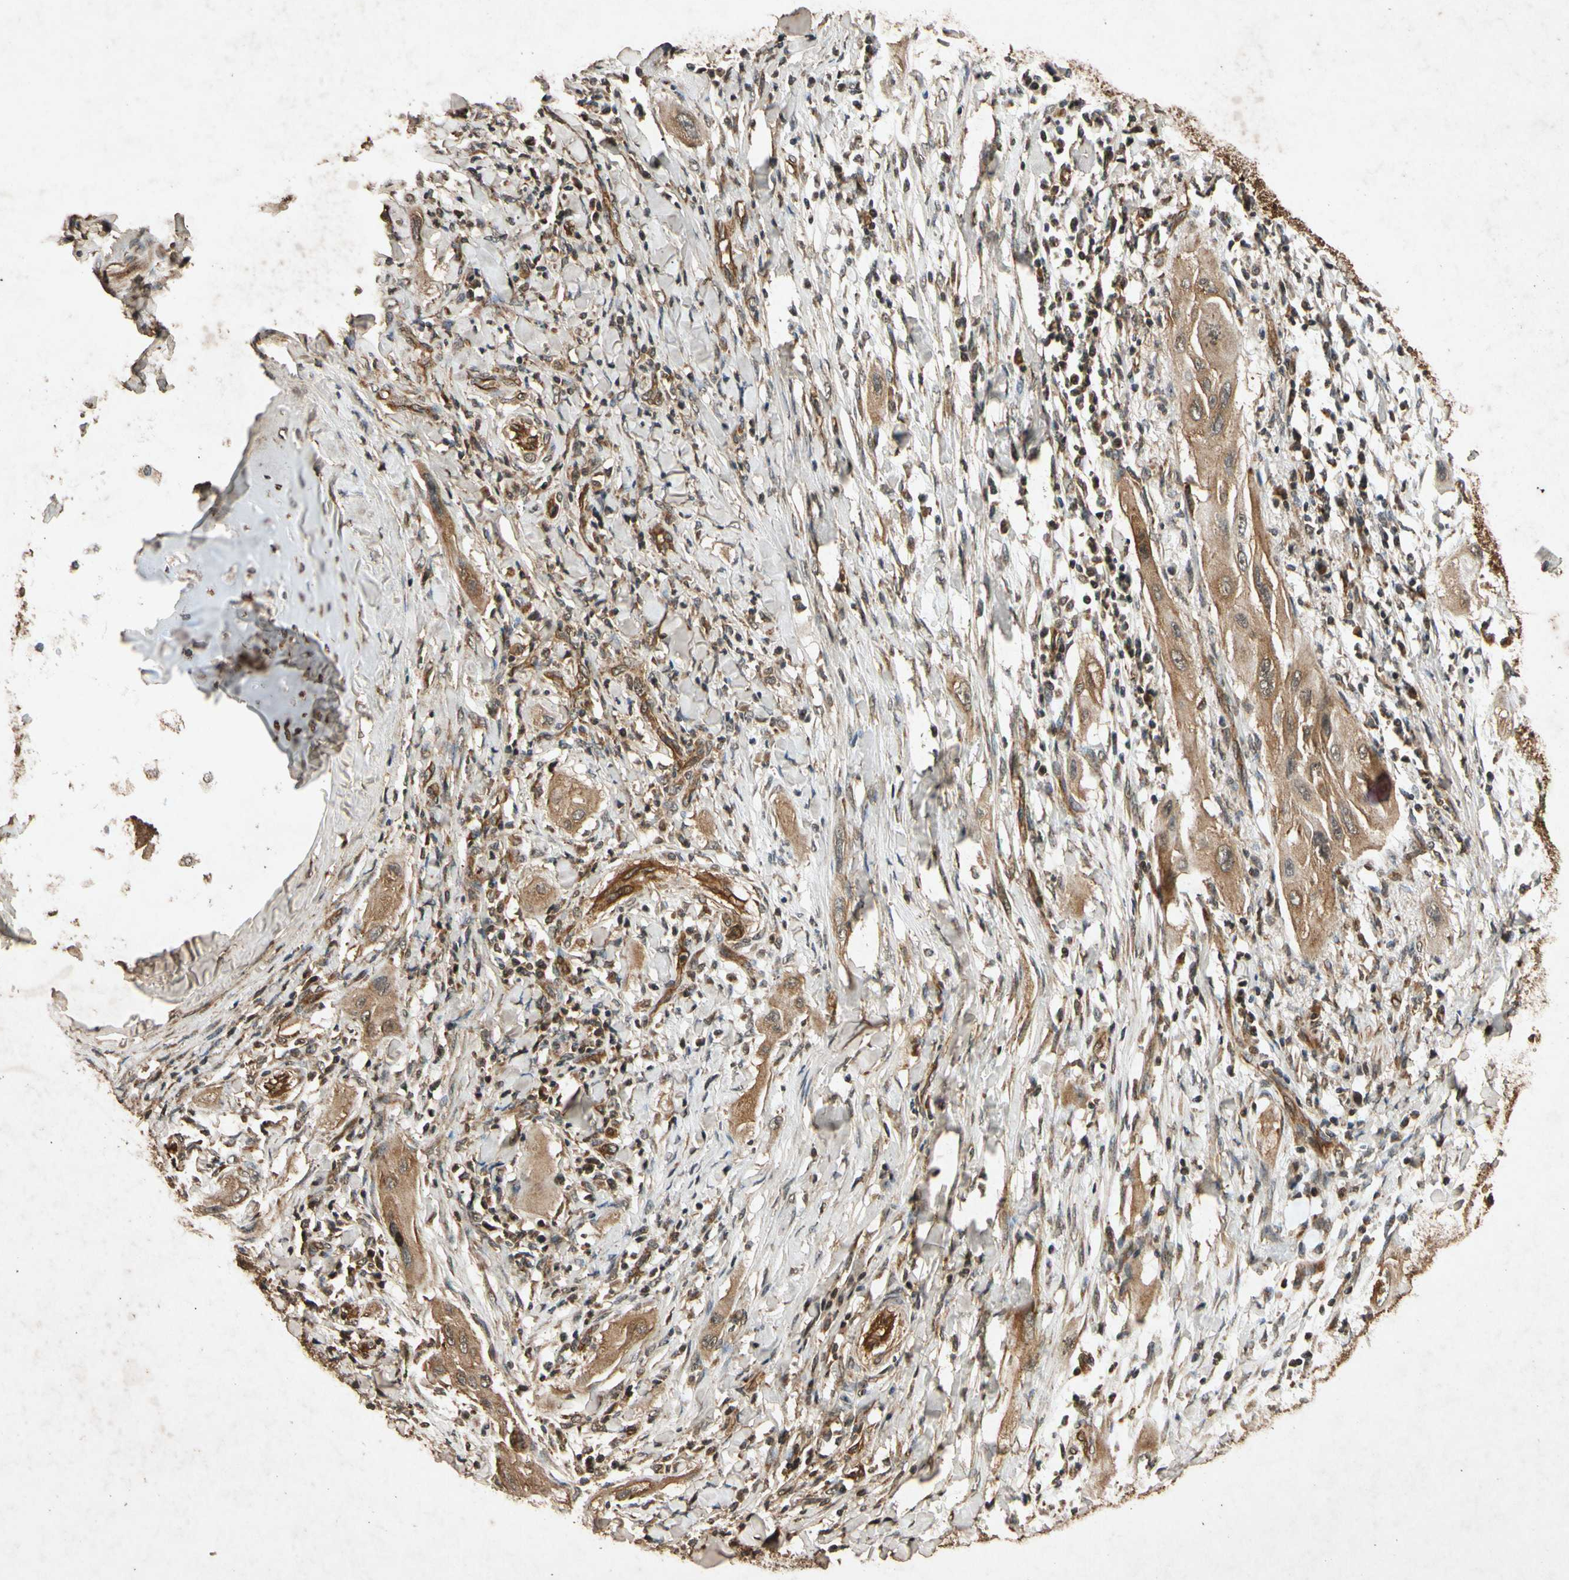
{"staining": {"intensity": "moderate", "quantity": ">75%", "location": "cytoplasmic/membranous"}, "tissue": "lung cancer", "cell_type": "Tumor cells", "image_type": "cancer", "snomed": [{"axis": "morphology", "description": "Squamous cell carcinoma, NOS"}, {"axis": "topography", "description": "Lung"}], "caption": "The photomicrograph displays a brown stain indicating the presence of a protein in the cytoplasmic/membranous of tumor cells in lung cancer.", "gene": "TXN2", "patient": {"sex": "female", "age": 47}}